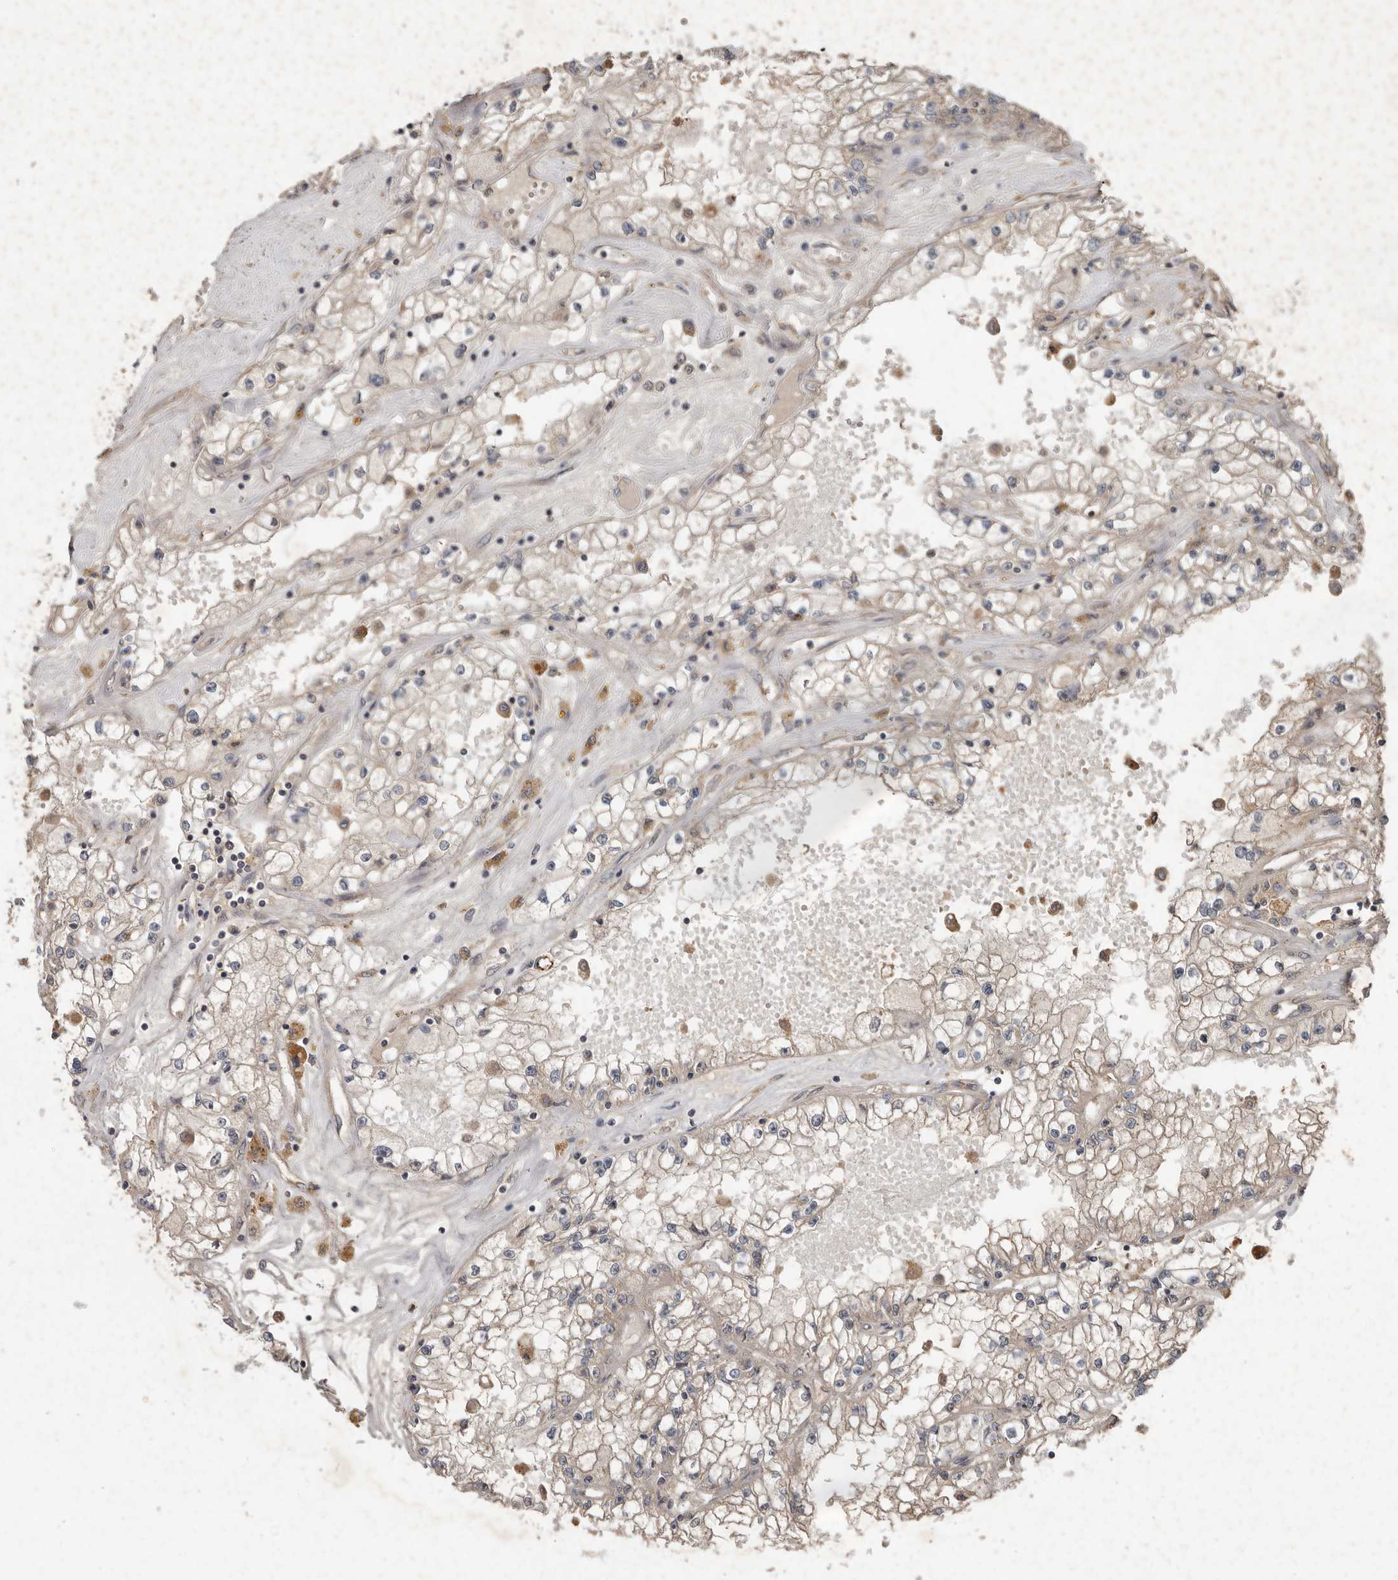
{"staining": {"intensity": "weak", "quantity": ">75%", "location": "cytoplasmic/membranous"}, "tissue": "renal cancer", "cell_type": "Tumor cells", "image_type": "cancer", "snomed": [{"axis": "morphology", "description": "Adenocarcinoma, NOS"}, {"axis": "topography", "description": "Kidney"}], "caption": "Immunohistochemistry (IHC) photomicrograph of renal adenocarcinoma stained for a protein (brown), which demonstrates low levels of weak cytoplasmic/membranous positivity in about >75% of tumor cells.", "gene": "KIF26B", "patient": {"sex": "male", "age": 56}}